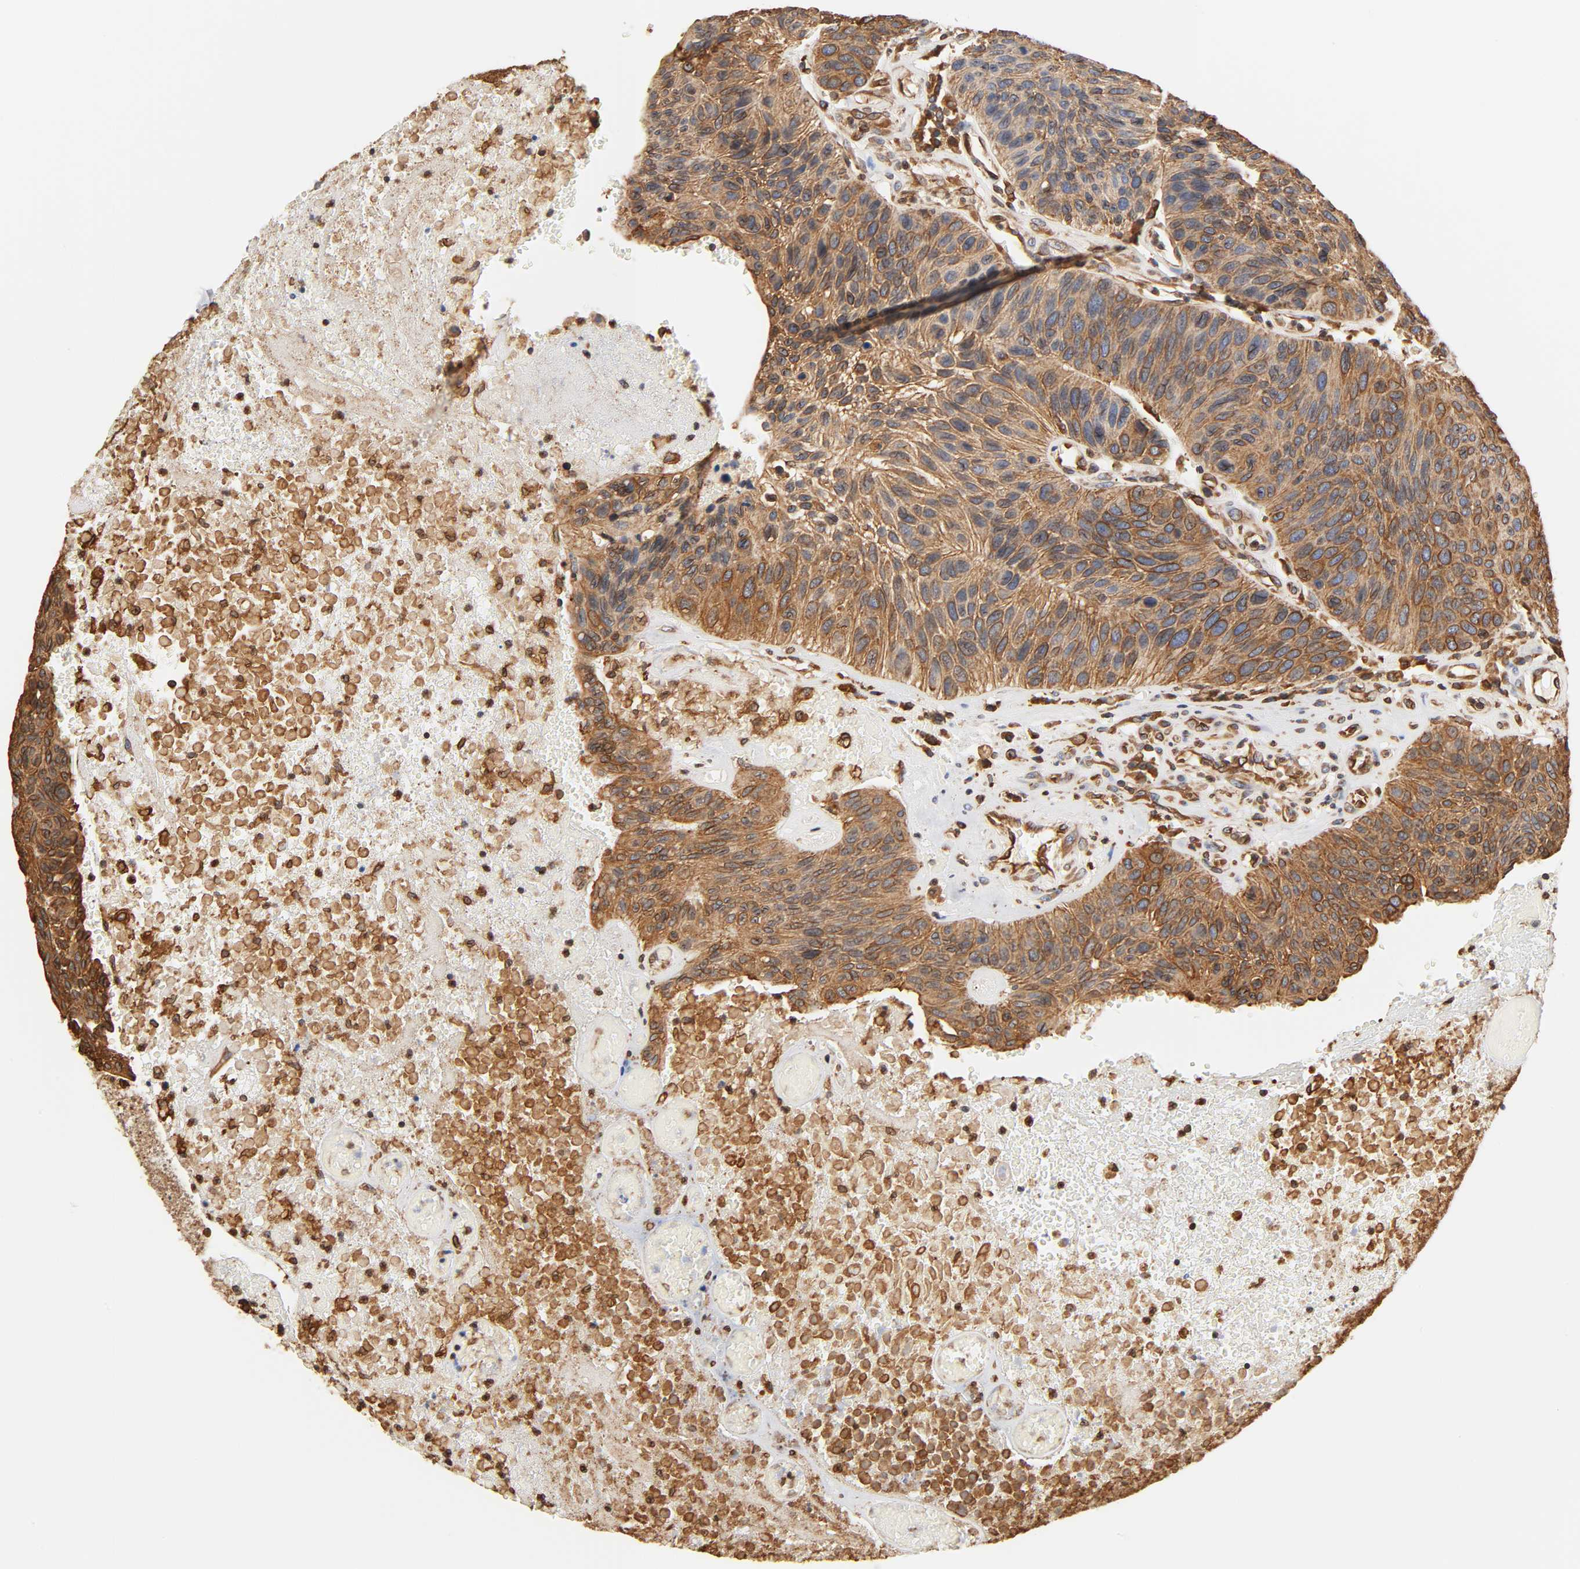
{"staining": {"intensity": "moderate", "quantity": ">75%", "location": "cytoplasmic/membranous"}, "tissue": "urothelial cancer", "cell_type": "Tumor cells", "image_type": "cancer", "snomed": [{"axis": "morphology", "description": "Urothelial carcinoma, High grade"}, {"axis": "topography", "description": "Urinary bladder"}], "caption": "Moderate cytoplasmic/membranous protein positivity is seen in approximately >75% of tumor cells in urothelial cancer.", "gene": "BCAP31", "patient": {"sex": "male", "age": 66}}